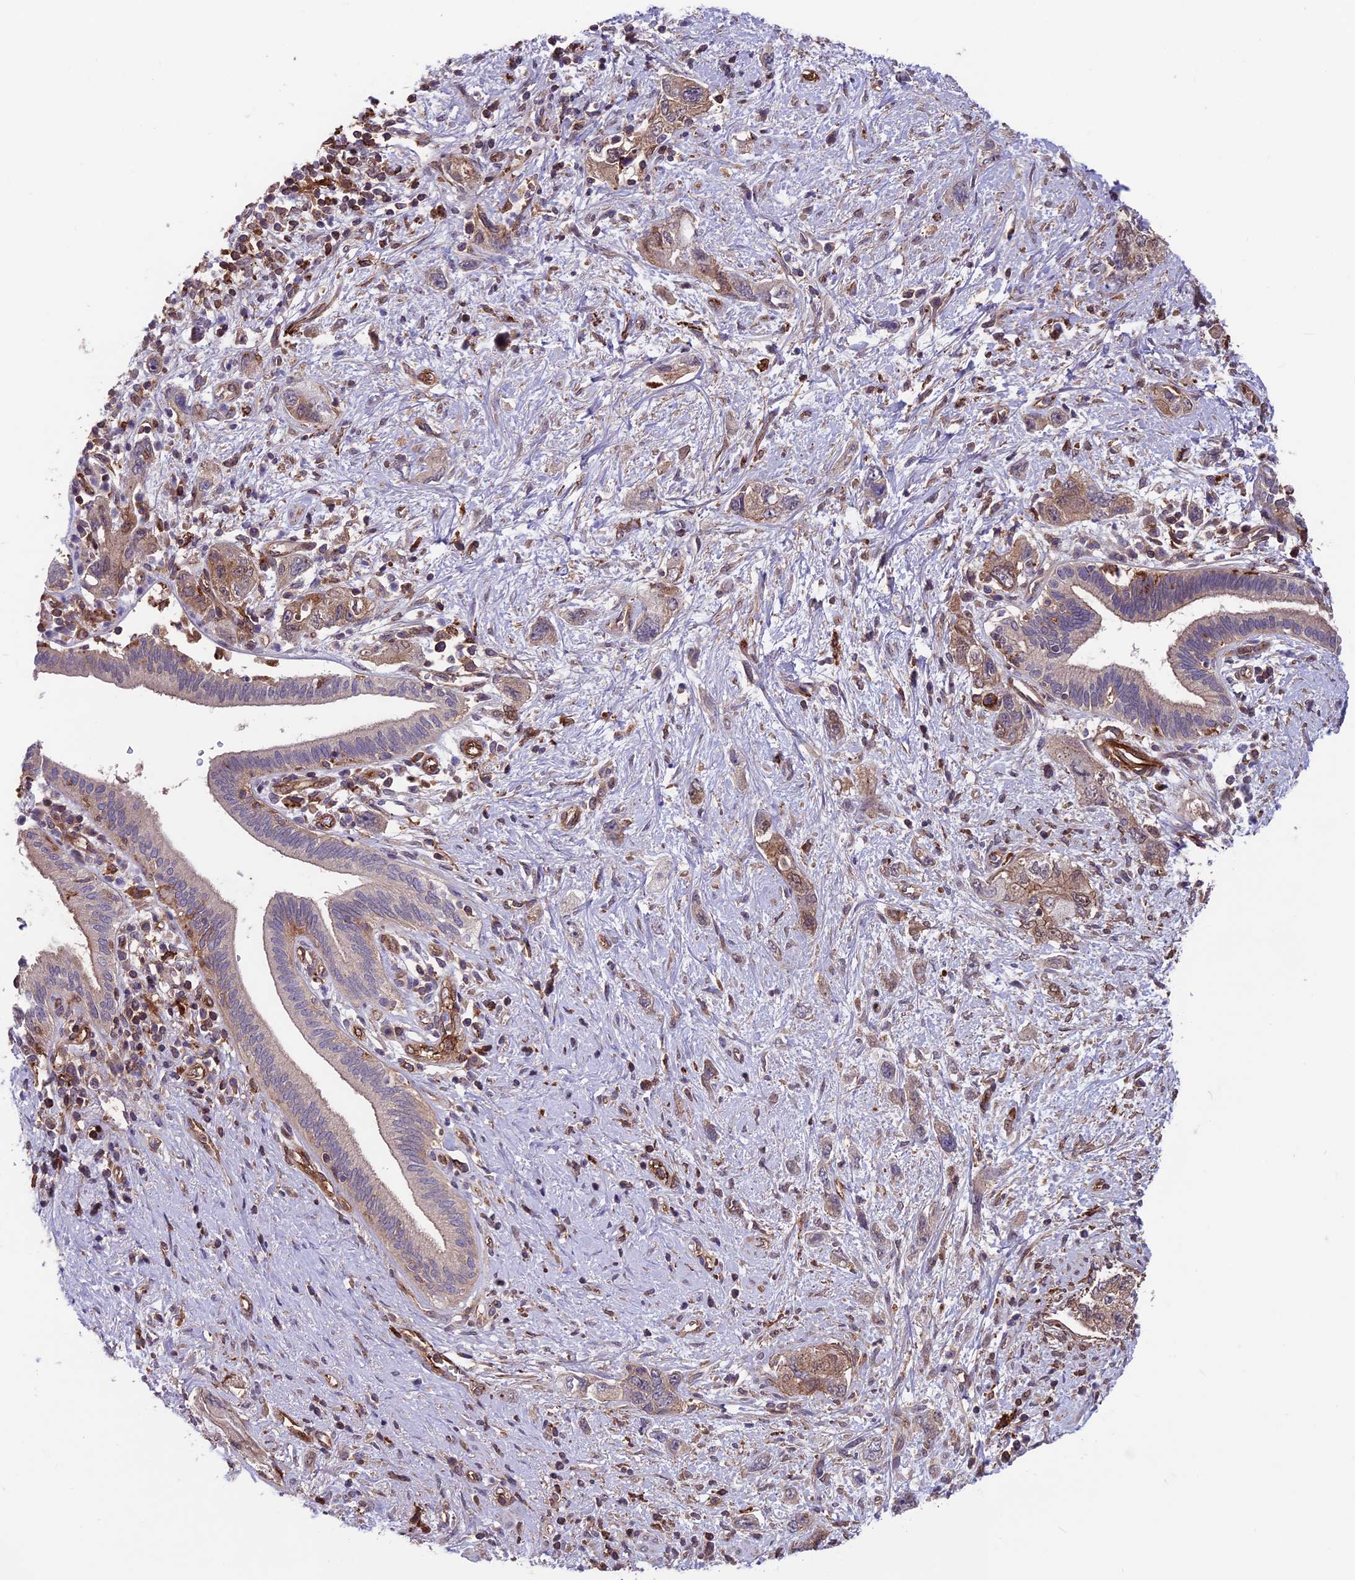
{"staining": {"intensity": "weak", "quantity": "25%-75%", "location": "cytoplasmic/membranous"}, "tissue": "pancreatic cancer", "cell_type": "Tumor cells", "image_type": "cancer", "snomed": [{"axis": "morphology", "description": "Adenocarcinoma, NOS"}, {"axis": "topography", "description": "Pancreas"}], "caption": "Immunohistochemistry (IHC) of human pancreatic cancer displays low levels of weak cytoplasmic/membranous staining in about 25%-75% of tumor cells.", "gene": "RTN4RL1", "patient": {"sex": "female", "age": 73}}